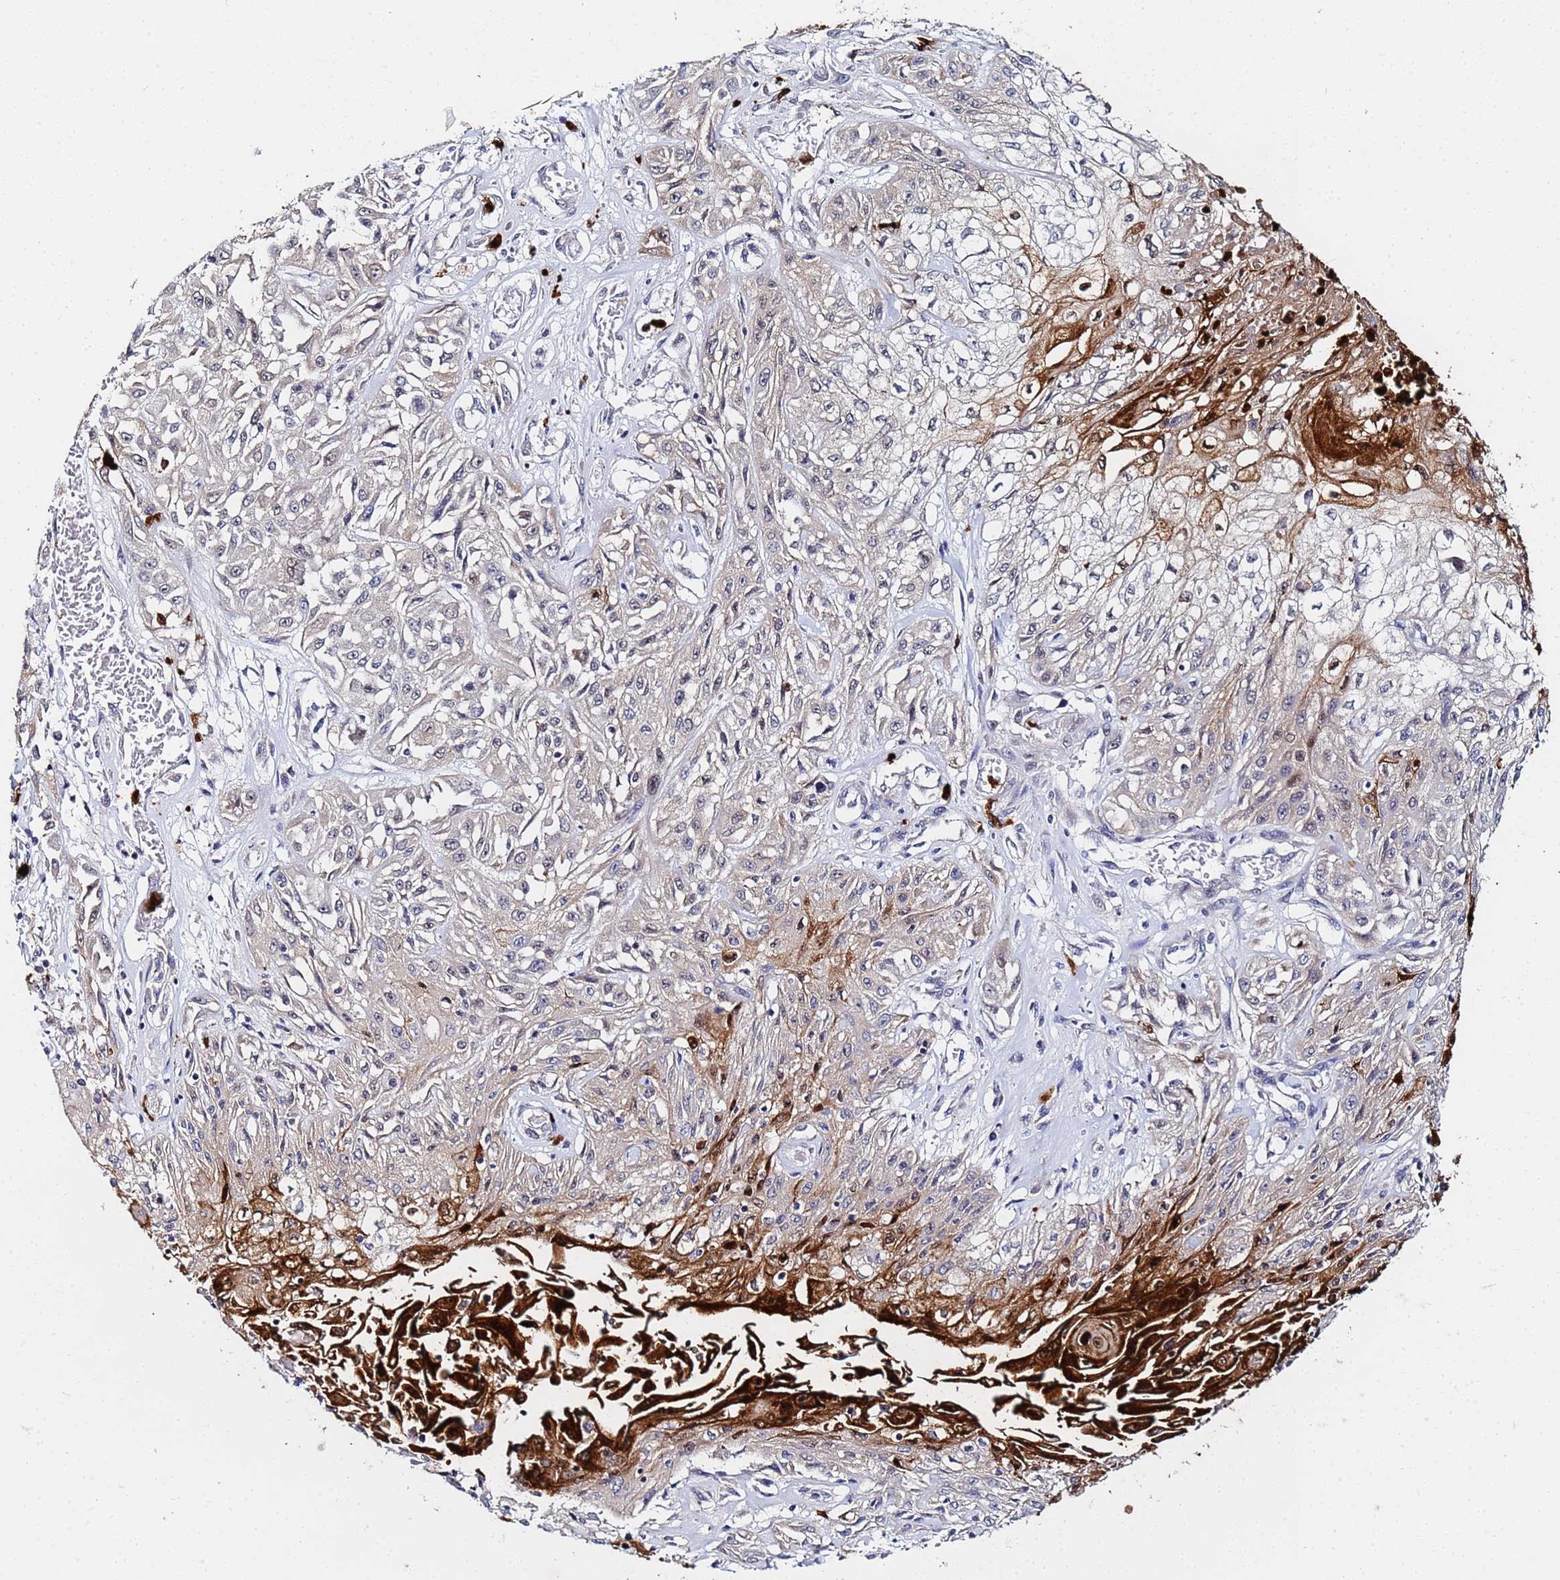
{"staining": {"intensity": "strong", "quantity": "<25%", "location": "cytoplasmic/membranous,nuclear"}, "tissue": "skin cancer", "cell_type": "Tumor cells", "image_type": "cancer", "snomed": [{"axis": "morphology", "description": "Squamous cell carcinoma, NOS"}, {"axis": "morphology", "description": "Squamous cell carcinoma, metastatic, NOS"}, {"axis": "topography", "description": "Skin"}, {"axis": "topography", "description": "Lymph node"}], "caption": "Skin cancer (squamous cell carcinoma) was stained to show a protein in brown. There is medium levels of strong cytoplasmic/membranous and nuclear positivity in about <25% of tumor cells.", "gene": "MTCL1", "patient": {"sex": "male", "age": 75}}